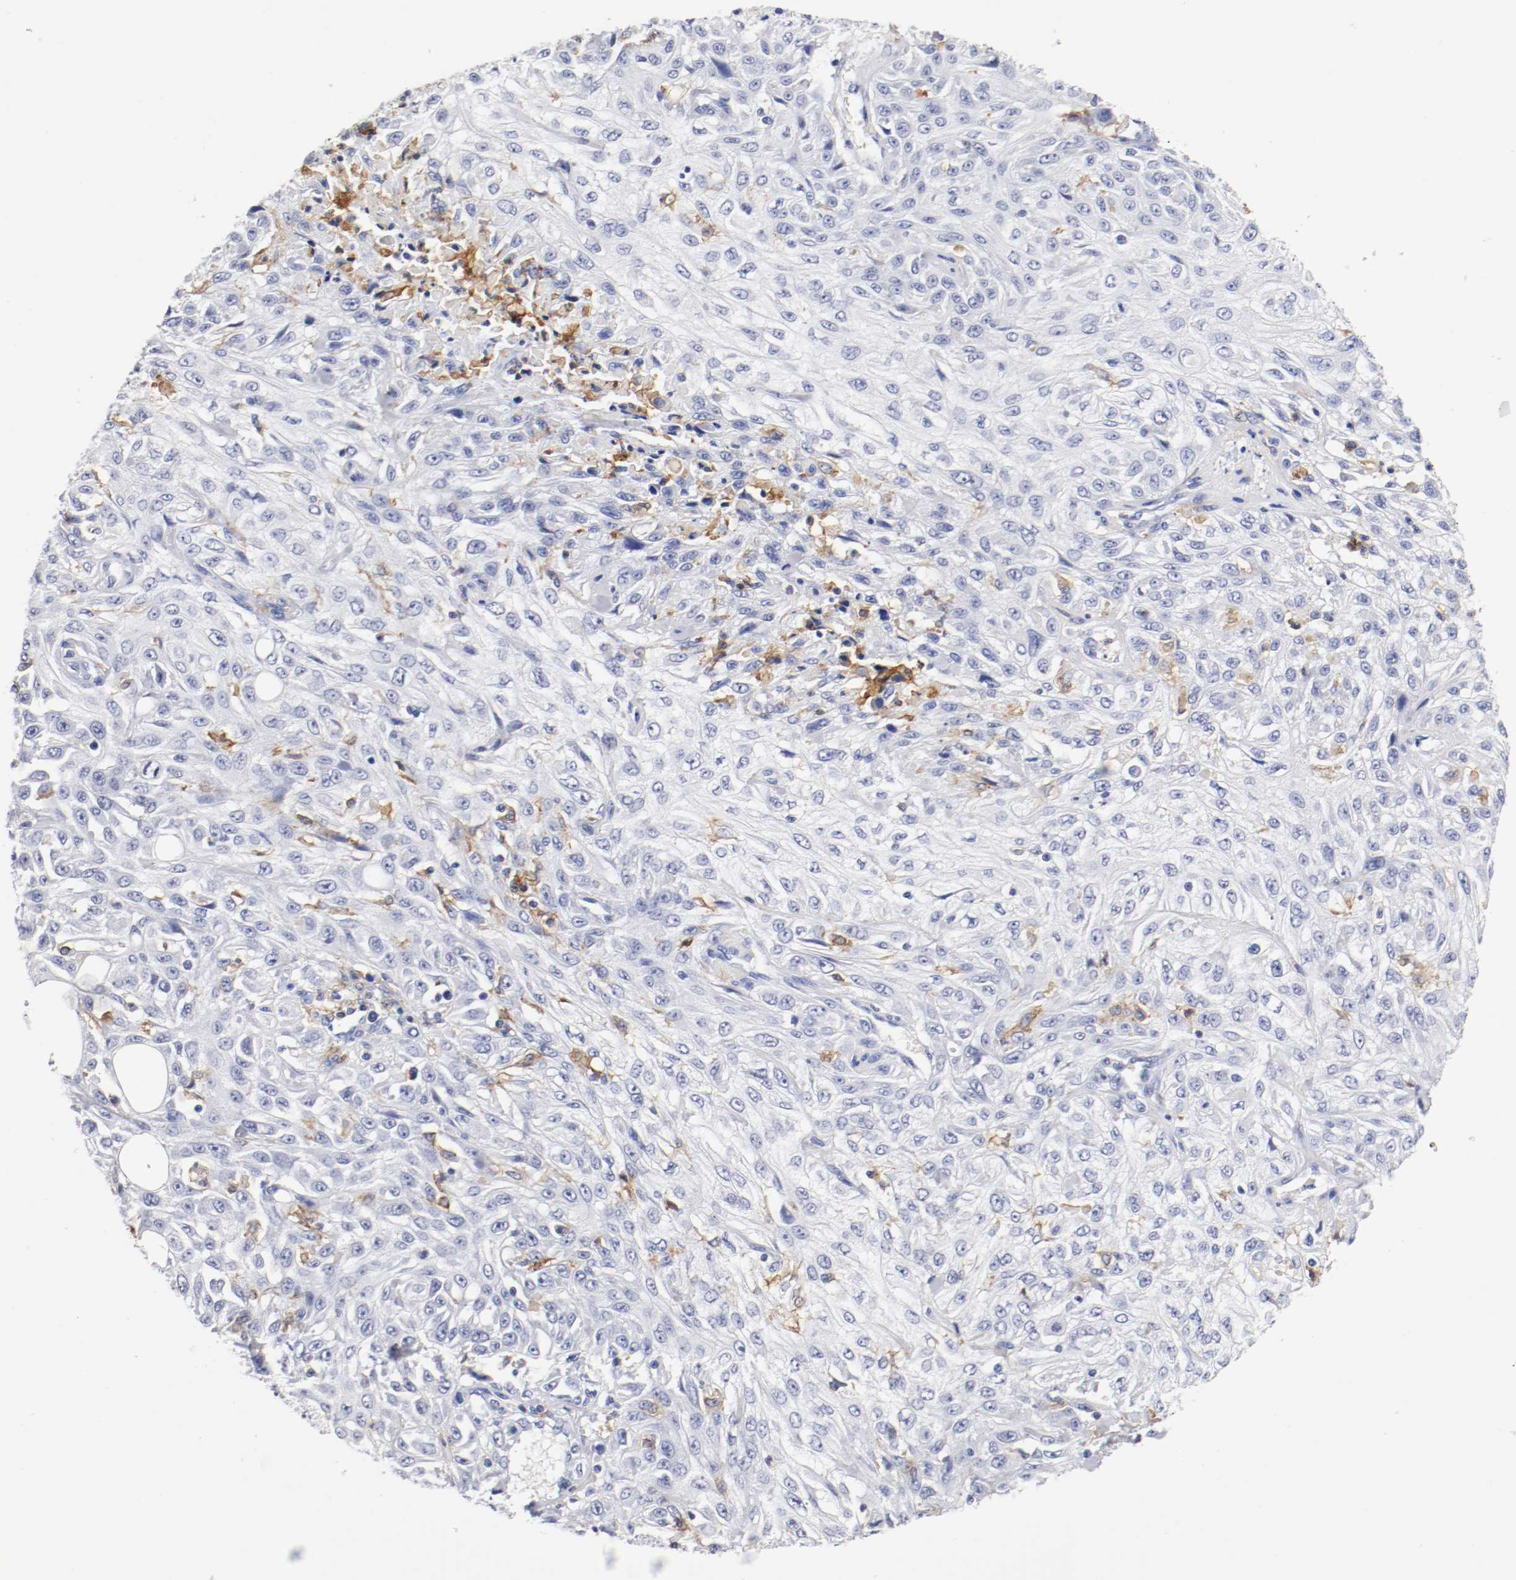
{"staining": {"intensity": "negative", "quantity": "none", "location": "none"}, "tissue": "skin cancer", "cell_type": "Tumor cells", "image_type": "cancer", "snomed": [{"axis": "morphology", "description": "Squamous cell carcinoma, NOS"}, {"axis": "topography", "description": "Skin"}], "caption": "Tumor cells are negative for brown protein staining in skin cancer.", "gene": "ITGAX", "patient": {"sex": "male", "age": 75}}